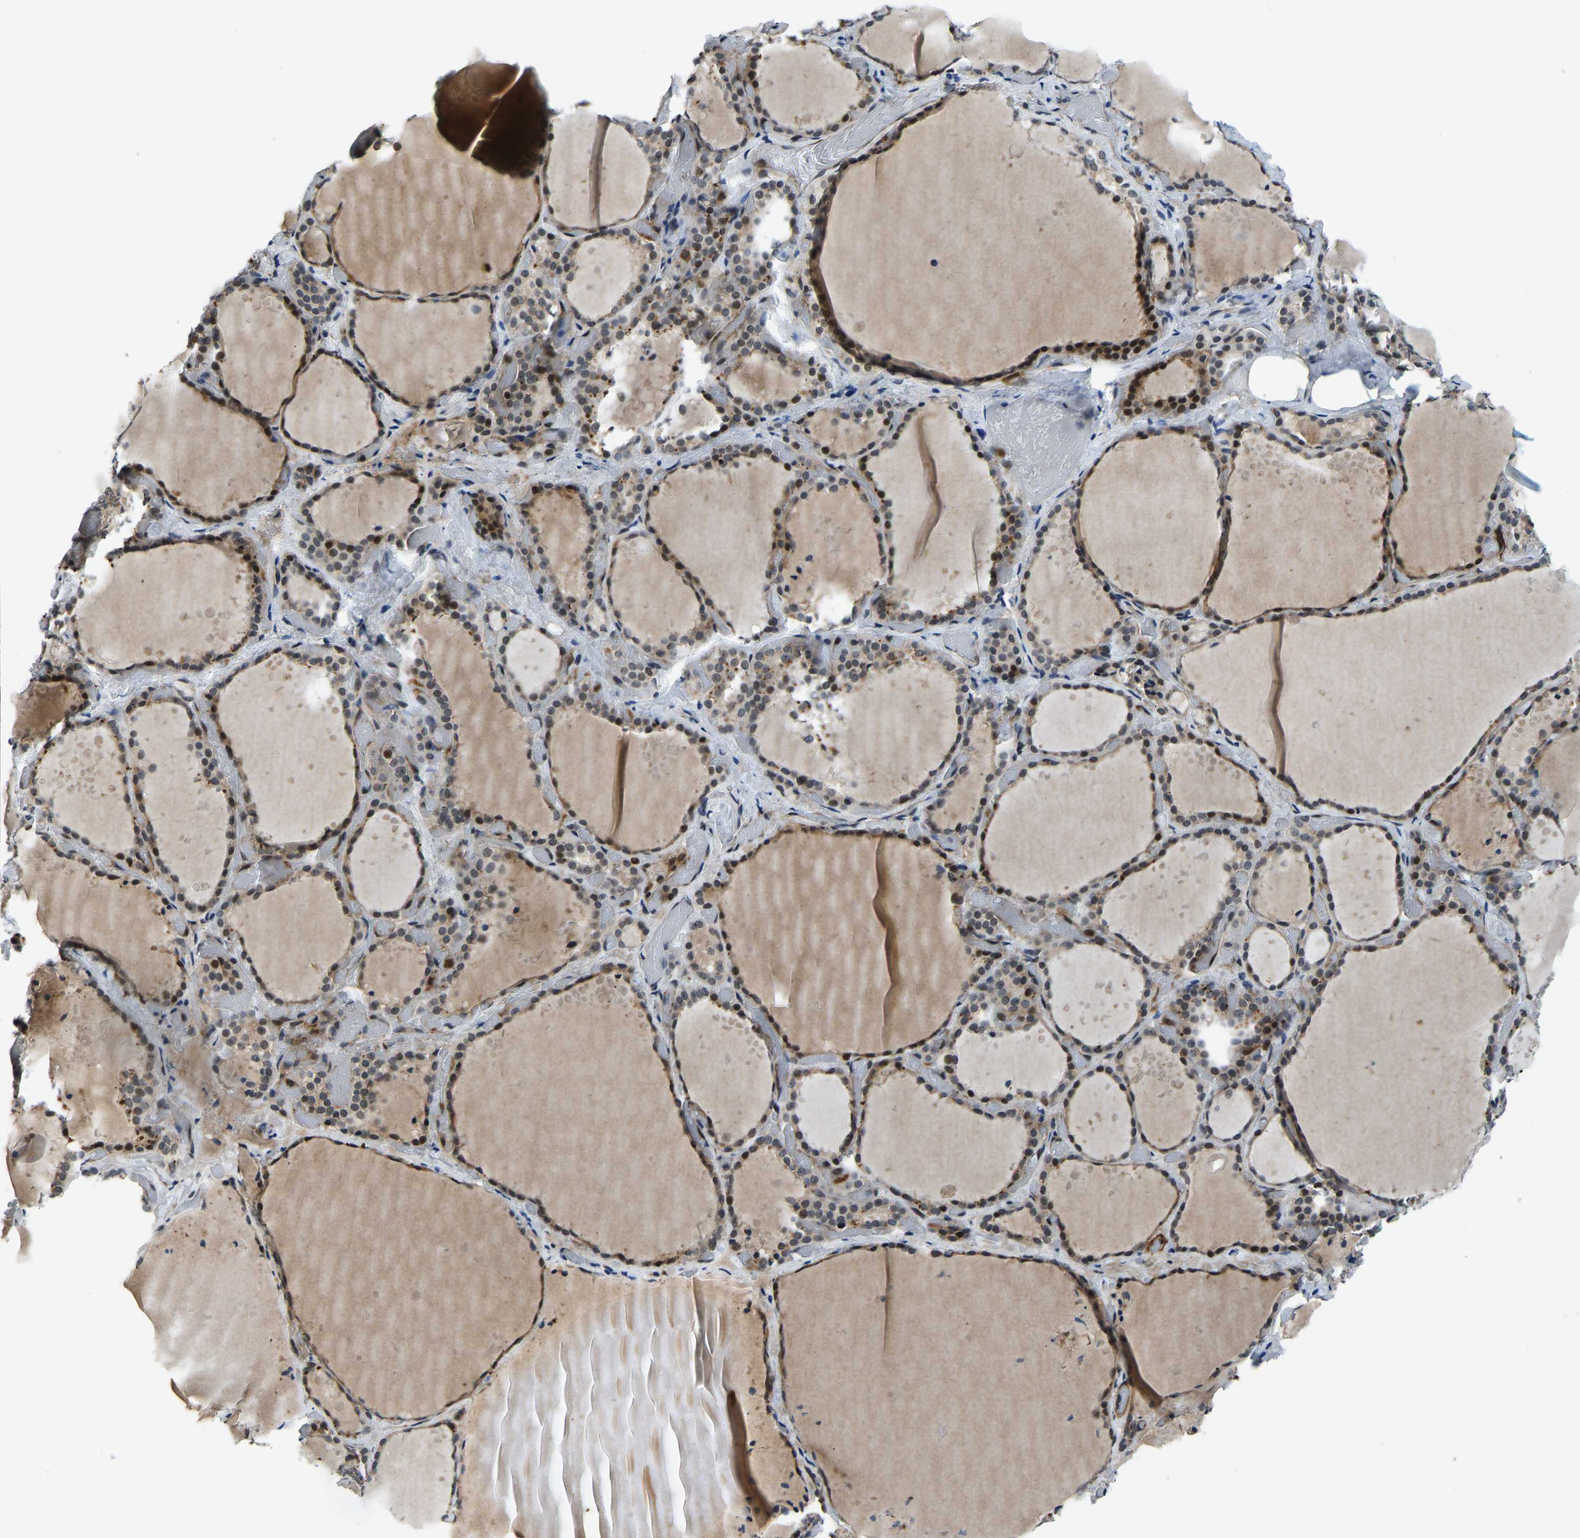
{"staining": {"intensity": "strong", "quantity": "25%-75%", "location": "nuclear"}, "tissue": "thyroid gland", "cell_type": "Glandular cells", "image_type": "normal", "snomed": [{"axis": "morphology", "description": "Normal tissue, NOS"}, {"axis": "topography", "description": "Thyroid gland"}], "caption": "This image exhibits immunohistochemistry (IHC) staining of normal human thyroid gland, with high strong nuclear positivity in about 25%-75% of glandular cells.", "gene": "RLIM", "patient": {"sex": "female", "age": 44}}